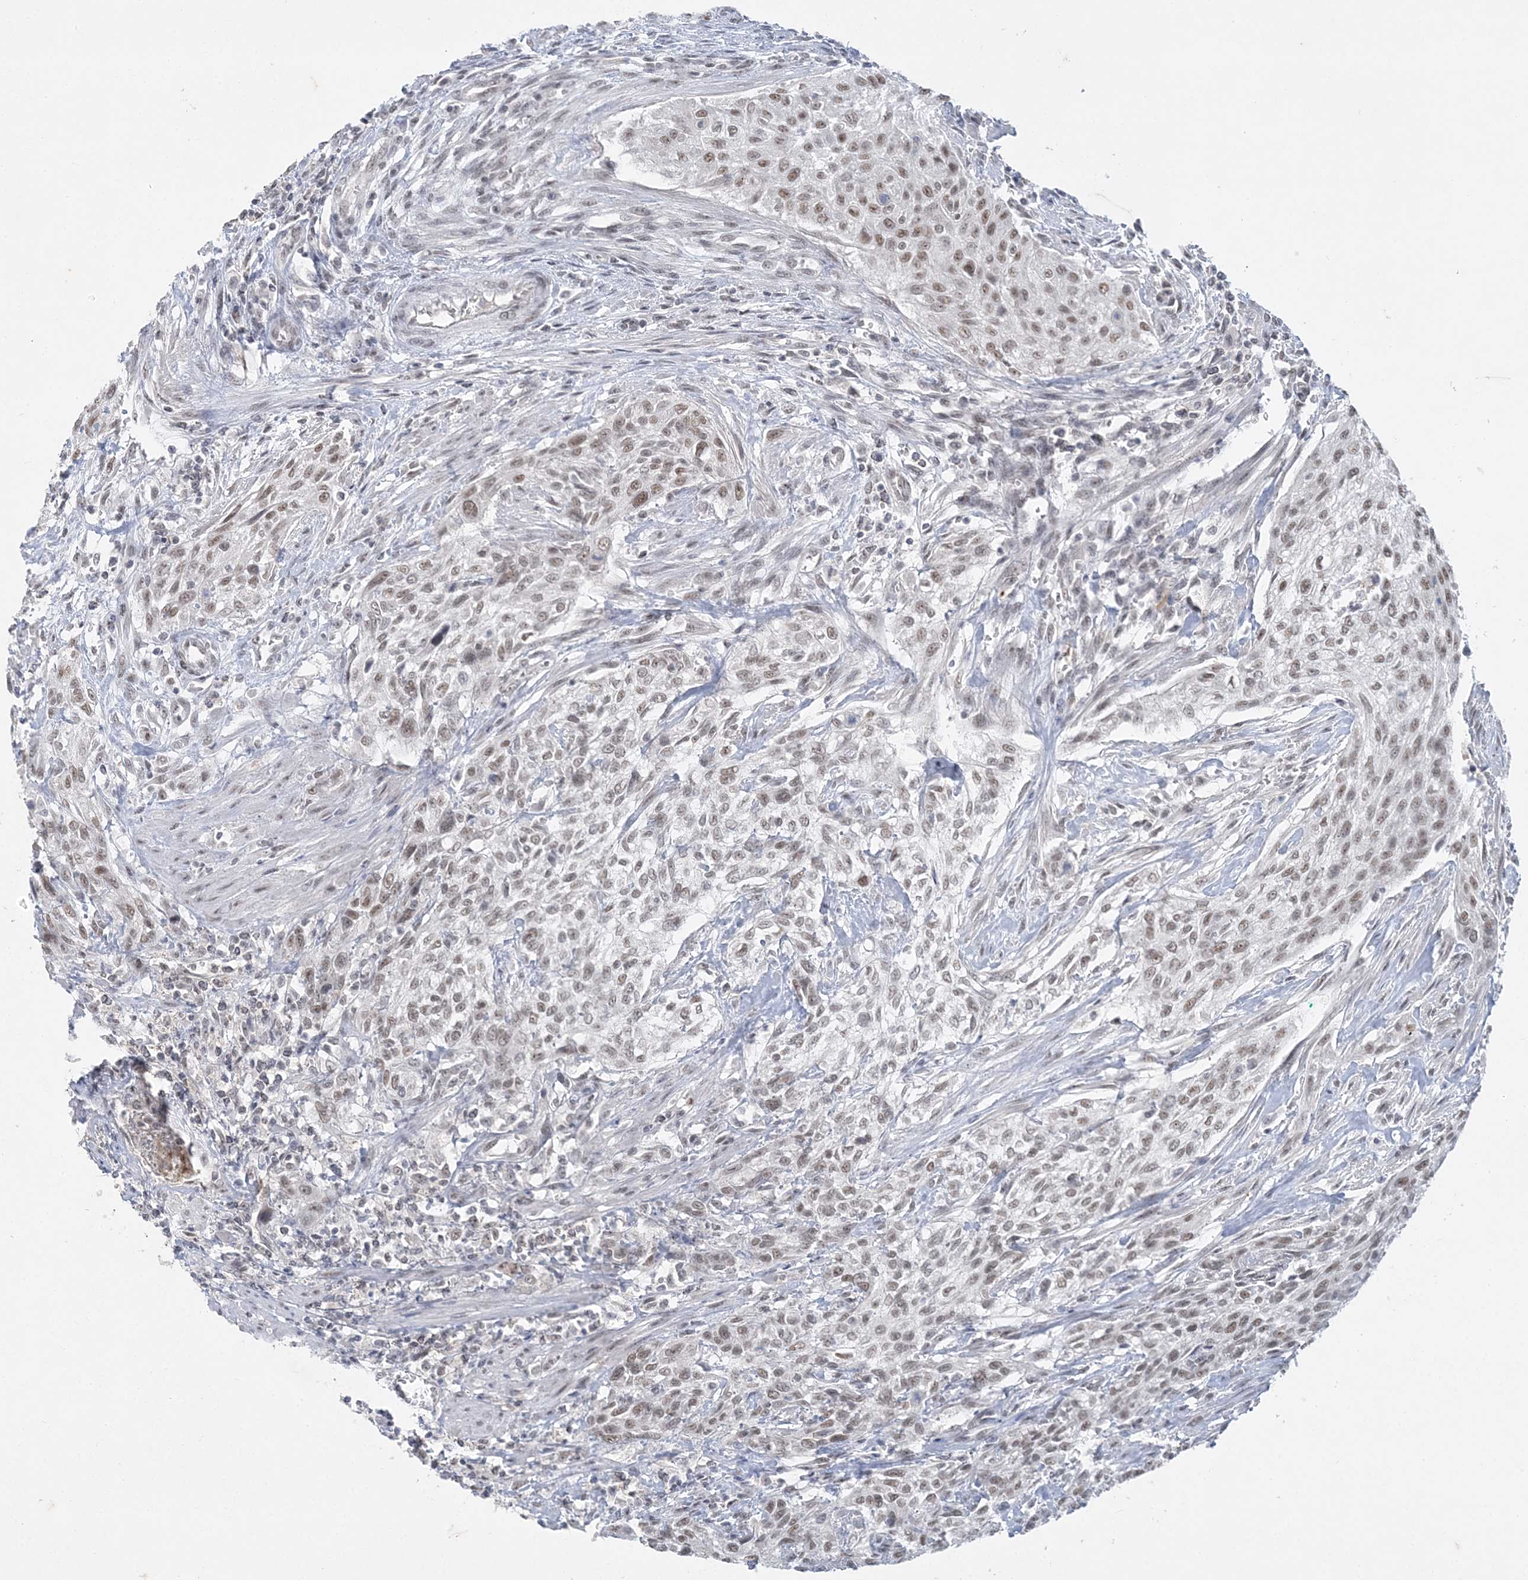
{"staining": {"intensity": "moderate", "quantity": ">75%", "location": "nuclear"}, "tissue": "urothelial cancer", "cell_type": "Tumor cells", "image_type": "cancer", "snomed": [{"axis": "morphology", "description": "Urothelial carcinoma, High grade"}, {"axis": "topography", "description": "Urinary bladder"}], "caption": "DAB (3,3'-diaminobenzidine) immunohistochemical staining of urothelial carcinoma (high-grade) shows moderate nuclear protein staining in about >75% of tumor cells.", "gene": "KMT2D", "patient": {"sex": "male", "age": 35}}